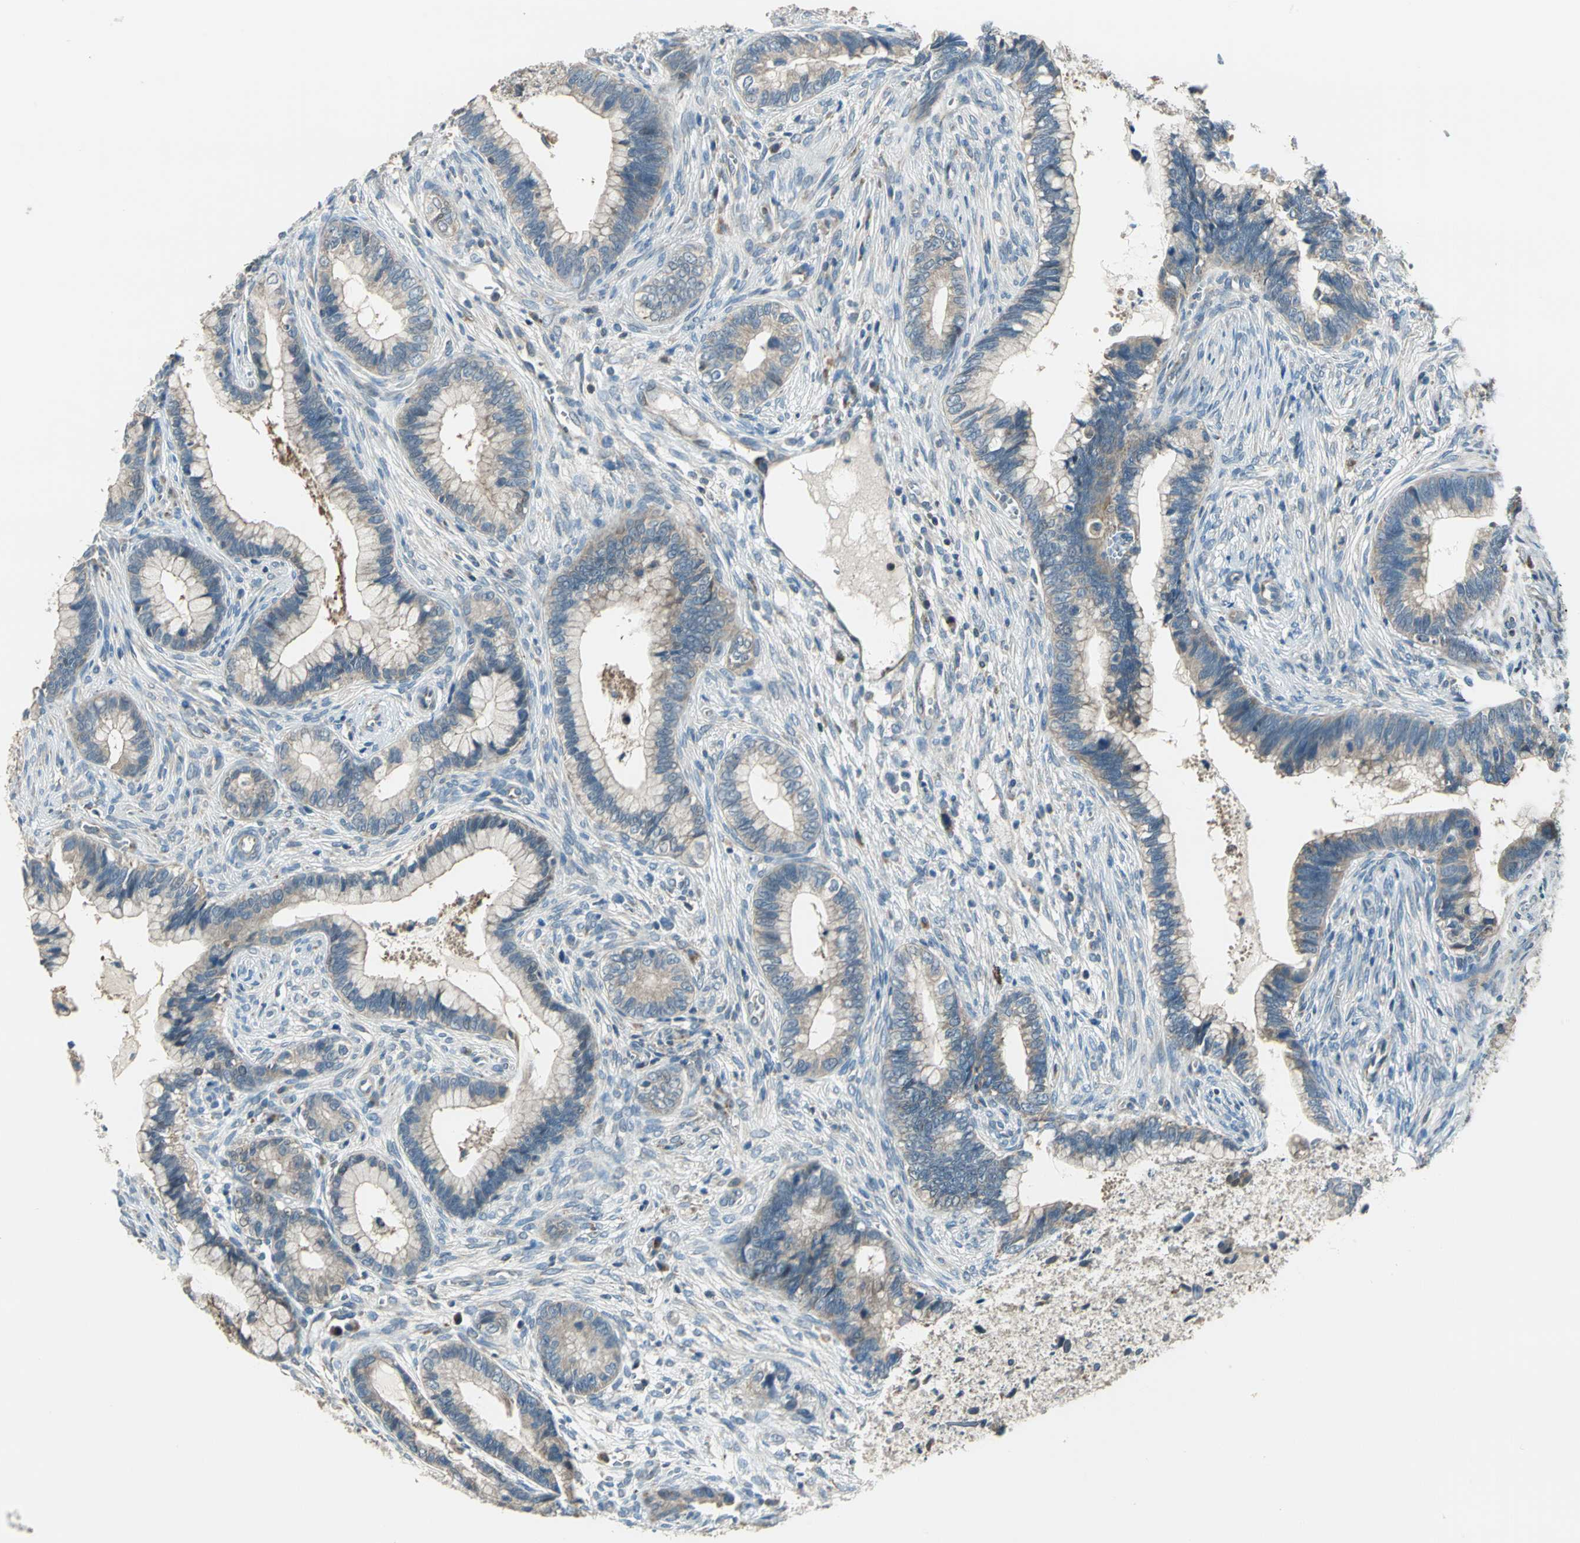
{"staining": {"intensity": "moderate", "quantity": "25%-75%", "location": "cytoplasmic/membranous"}, "tissue": "cervical cancer", "cell_type": "Tumor cells", "image_type": "cancer", "snomed": [{"axis": "morphology", "description": "Adenocarcinoma, NOS"}, {"axis": "topography", "description": "Cervix"}], "caption": "Tumor cells demonstrate medium levels of moderate cytoplasmic/membranous expression in about 25%-75% of cells in human cervical cancer.", "gene": "TRAK1", "patient": {"sex": "female", "age": 44}}